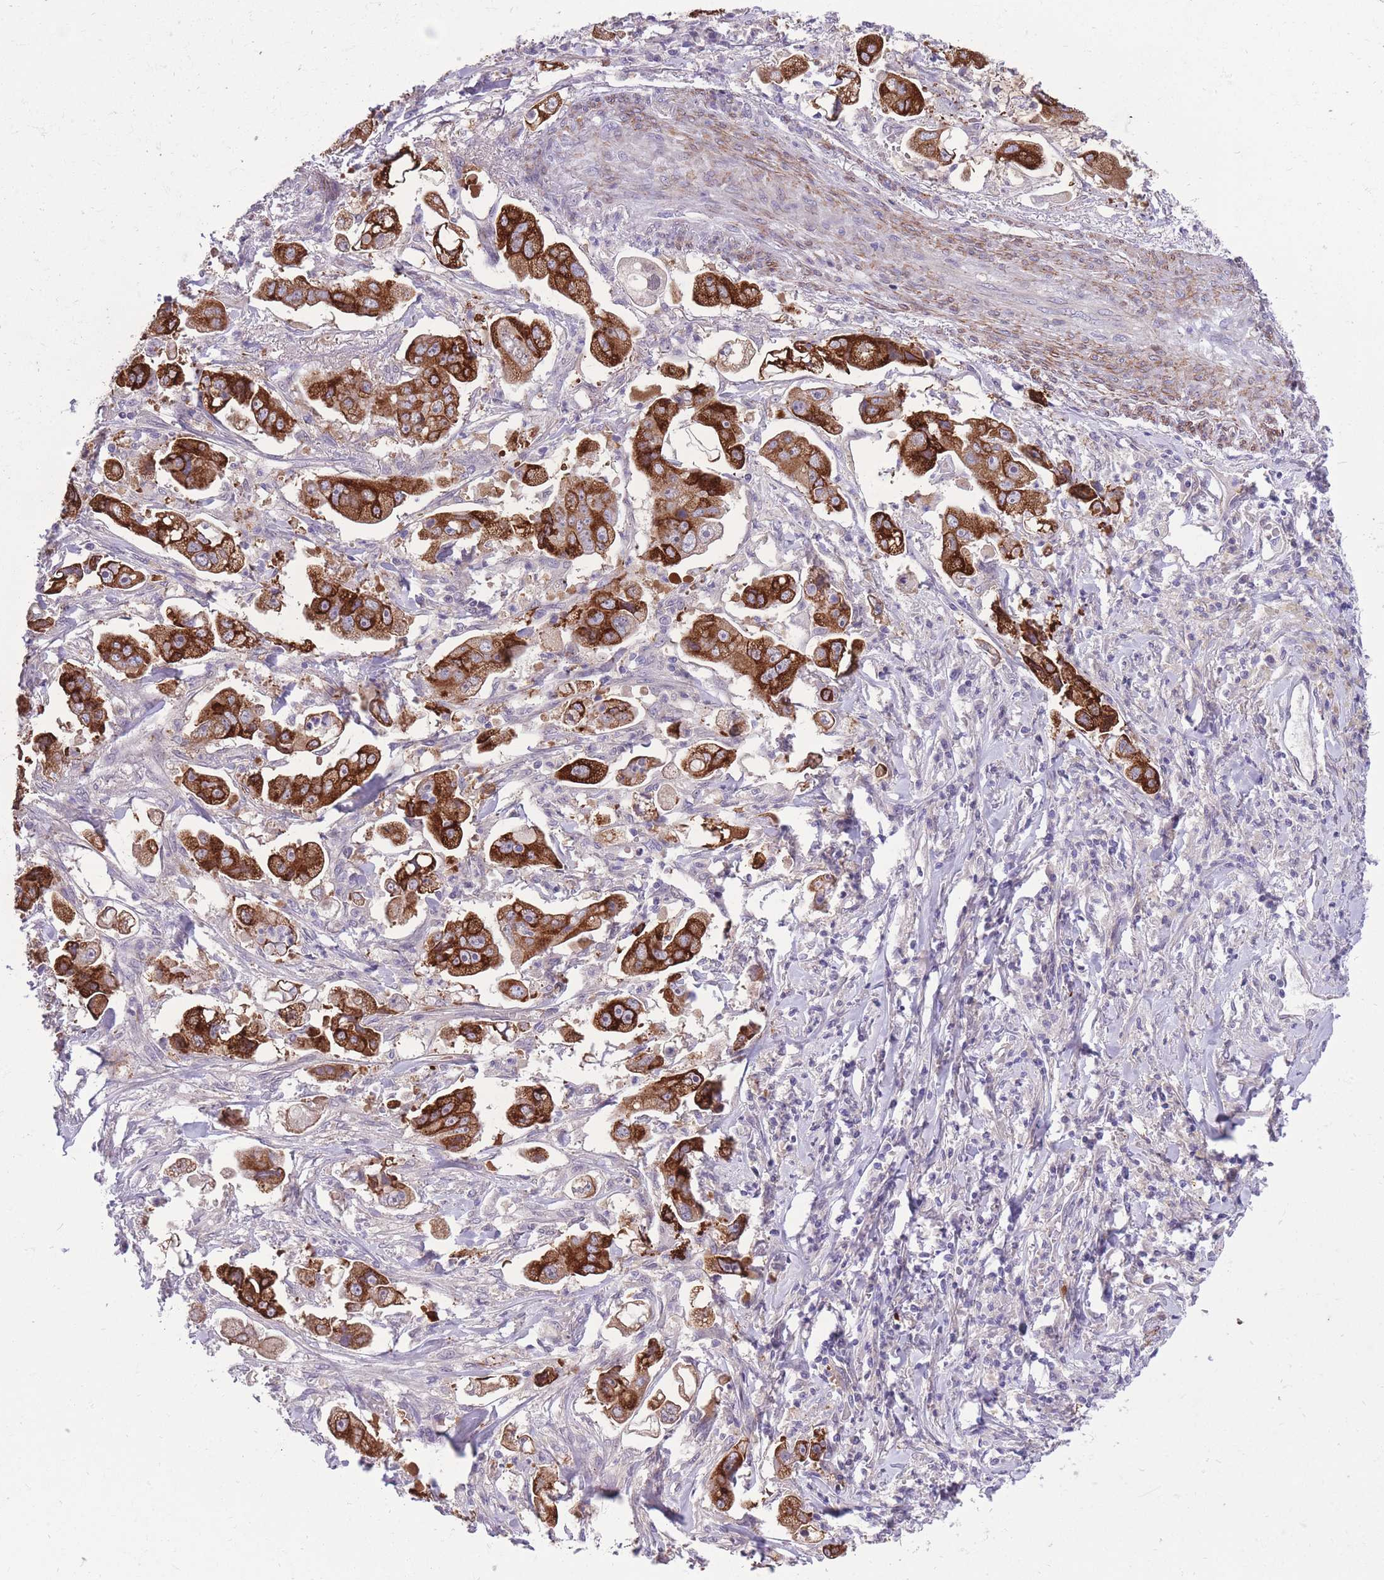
{"staining": {"intensity": "strong", "quantity": ">75%", "location": "cytoplasmic/membranous"}, "tissue": "stomach cancer", "cell_type": "Tumor cells", "image_type": "cancer", "snomed": [{"axis": "morphology", "description": "Adenocarcinoma, NOS"}, {"axis": "topography", "description": "Stomach"}], "caption": "A micrograph of stomach cancer stained for a protein demonstrates strong cytoplasmic/membranous brown staining in tumor cells.", "gene": "RGS11", "patient": {"sex": "male", "age": 62}}